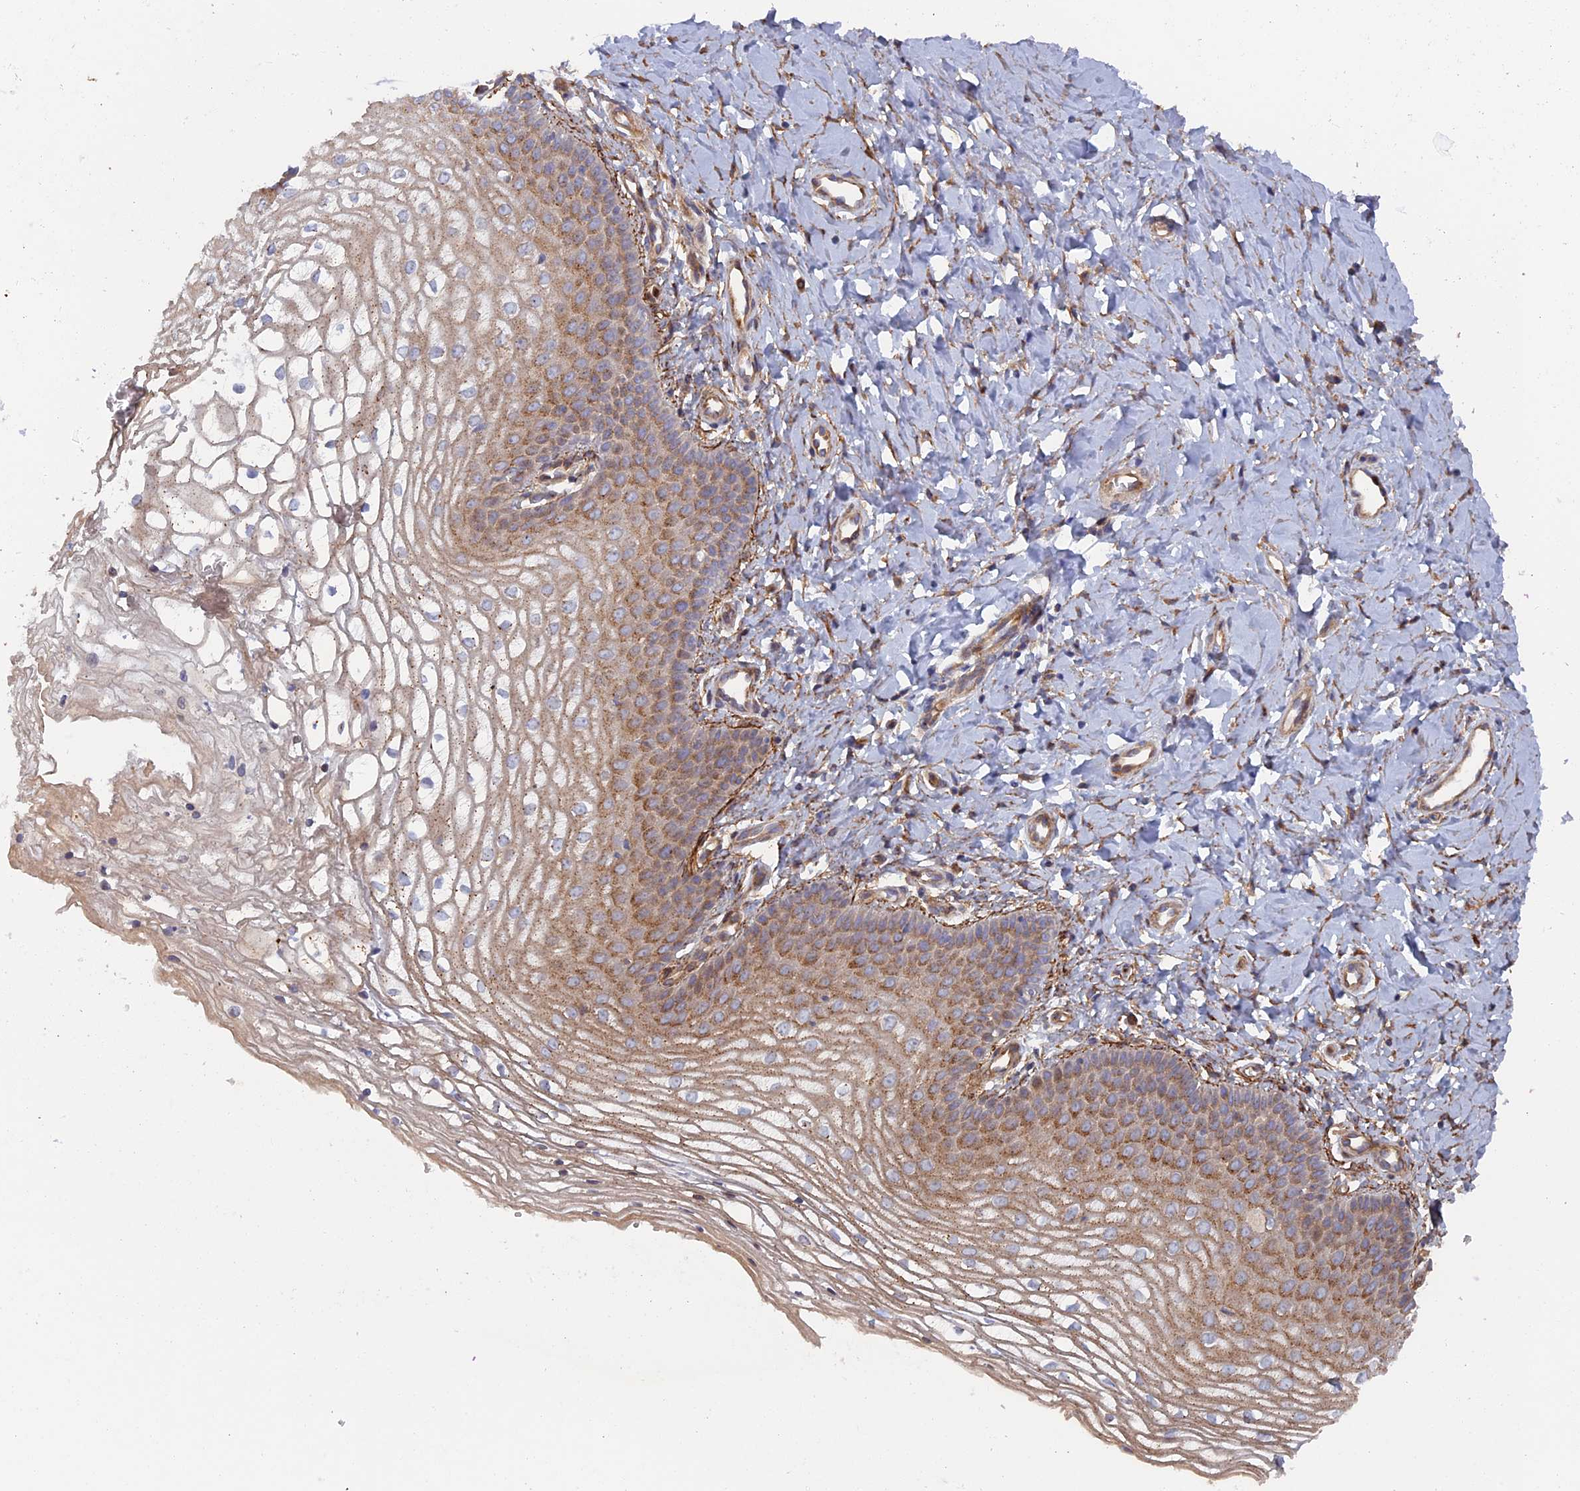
{"staining": {"intensity": "moderate", "quantity": "25%-75%", "location": "cytoplasmic/membranous"}, "tissue": "vagina", "cell_type": "Squamous epithelial cells", "image_type": "normal", "snomed": [{"axis": "morphology", "description": "Normal tissue, NOS"}, {"axis": "topography", "description": "Vagina"}], "caption": "A brown stain shows moderate cytoplasmic/membranous staining of a protein in squamous epithelial cells of unremarkable vagina. Nuclei are stained in blue.", "gene": "TMEM196", "patient": {"sex": "female", "age": 68}}